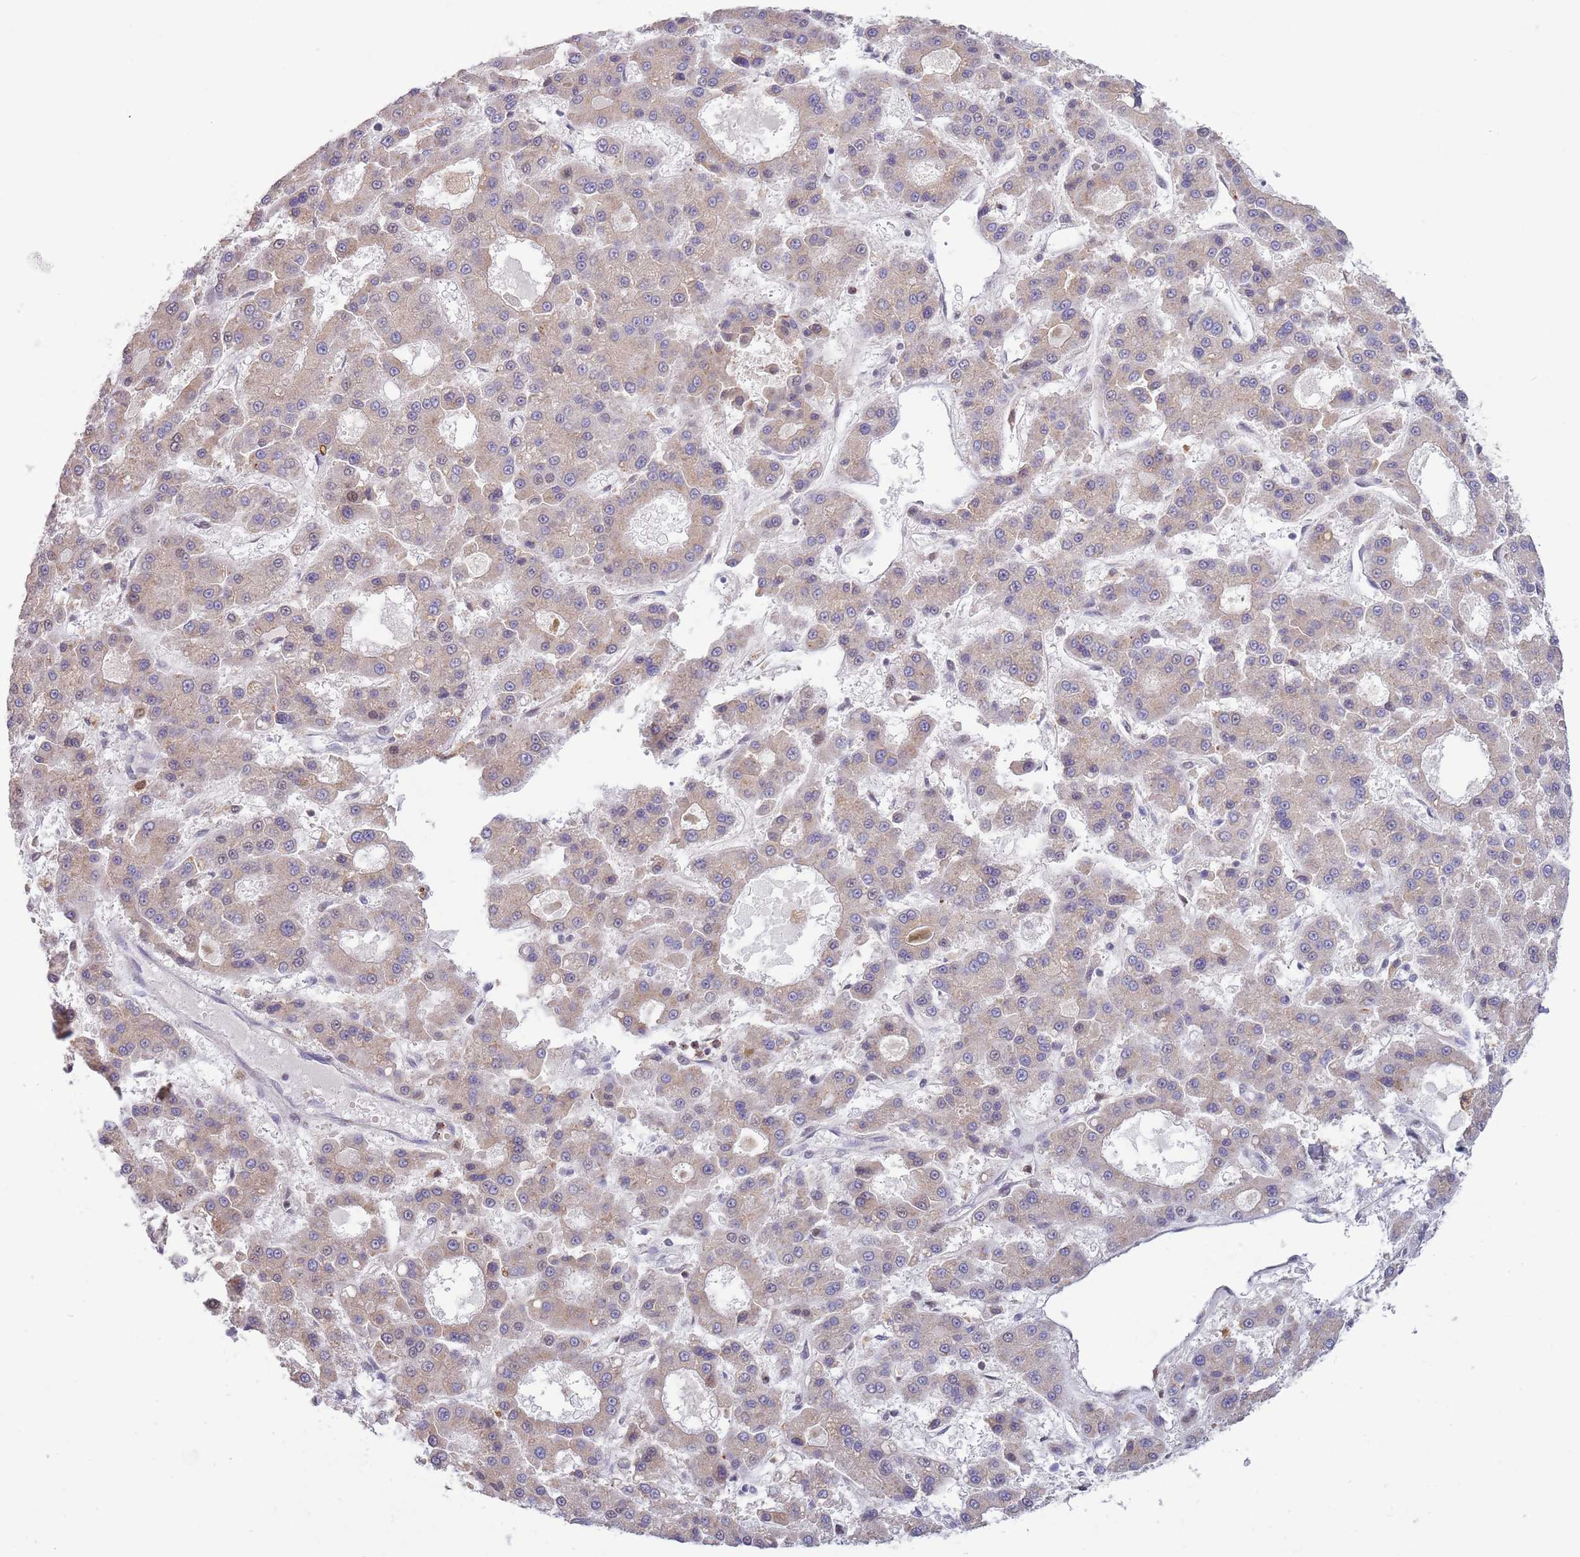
{"staining": {"intensity": "weak", "quantity": "<25%", "location": "cytoplasmic/membranous"}, "tissue": "liver cancer", "cell_type": "Tumor cells", "image_type": "cancer", "snomed": [{"axis": "morphology", "description": "Carcinoma, Hepatocellular, NOS"}, {"axis": "topography", "description": "Liver"}], "caption": "An immunohistochemistry (IHC) micrograph of liver cancer (hepatocellular carcinoma) is shown. There is no staining in tumor cells of liver cancer (hepatocellular carcinoma). (DAB immunohistochemistry, high magnification).", "gene": "CCNJL", "patient": {"sex": "male", "age": 70}}